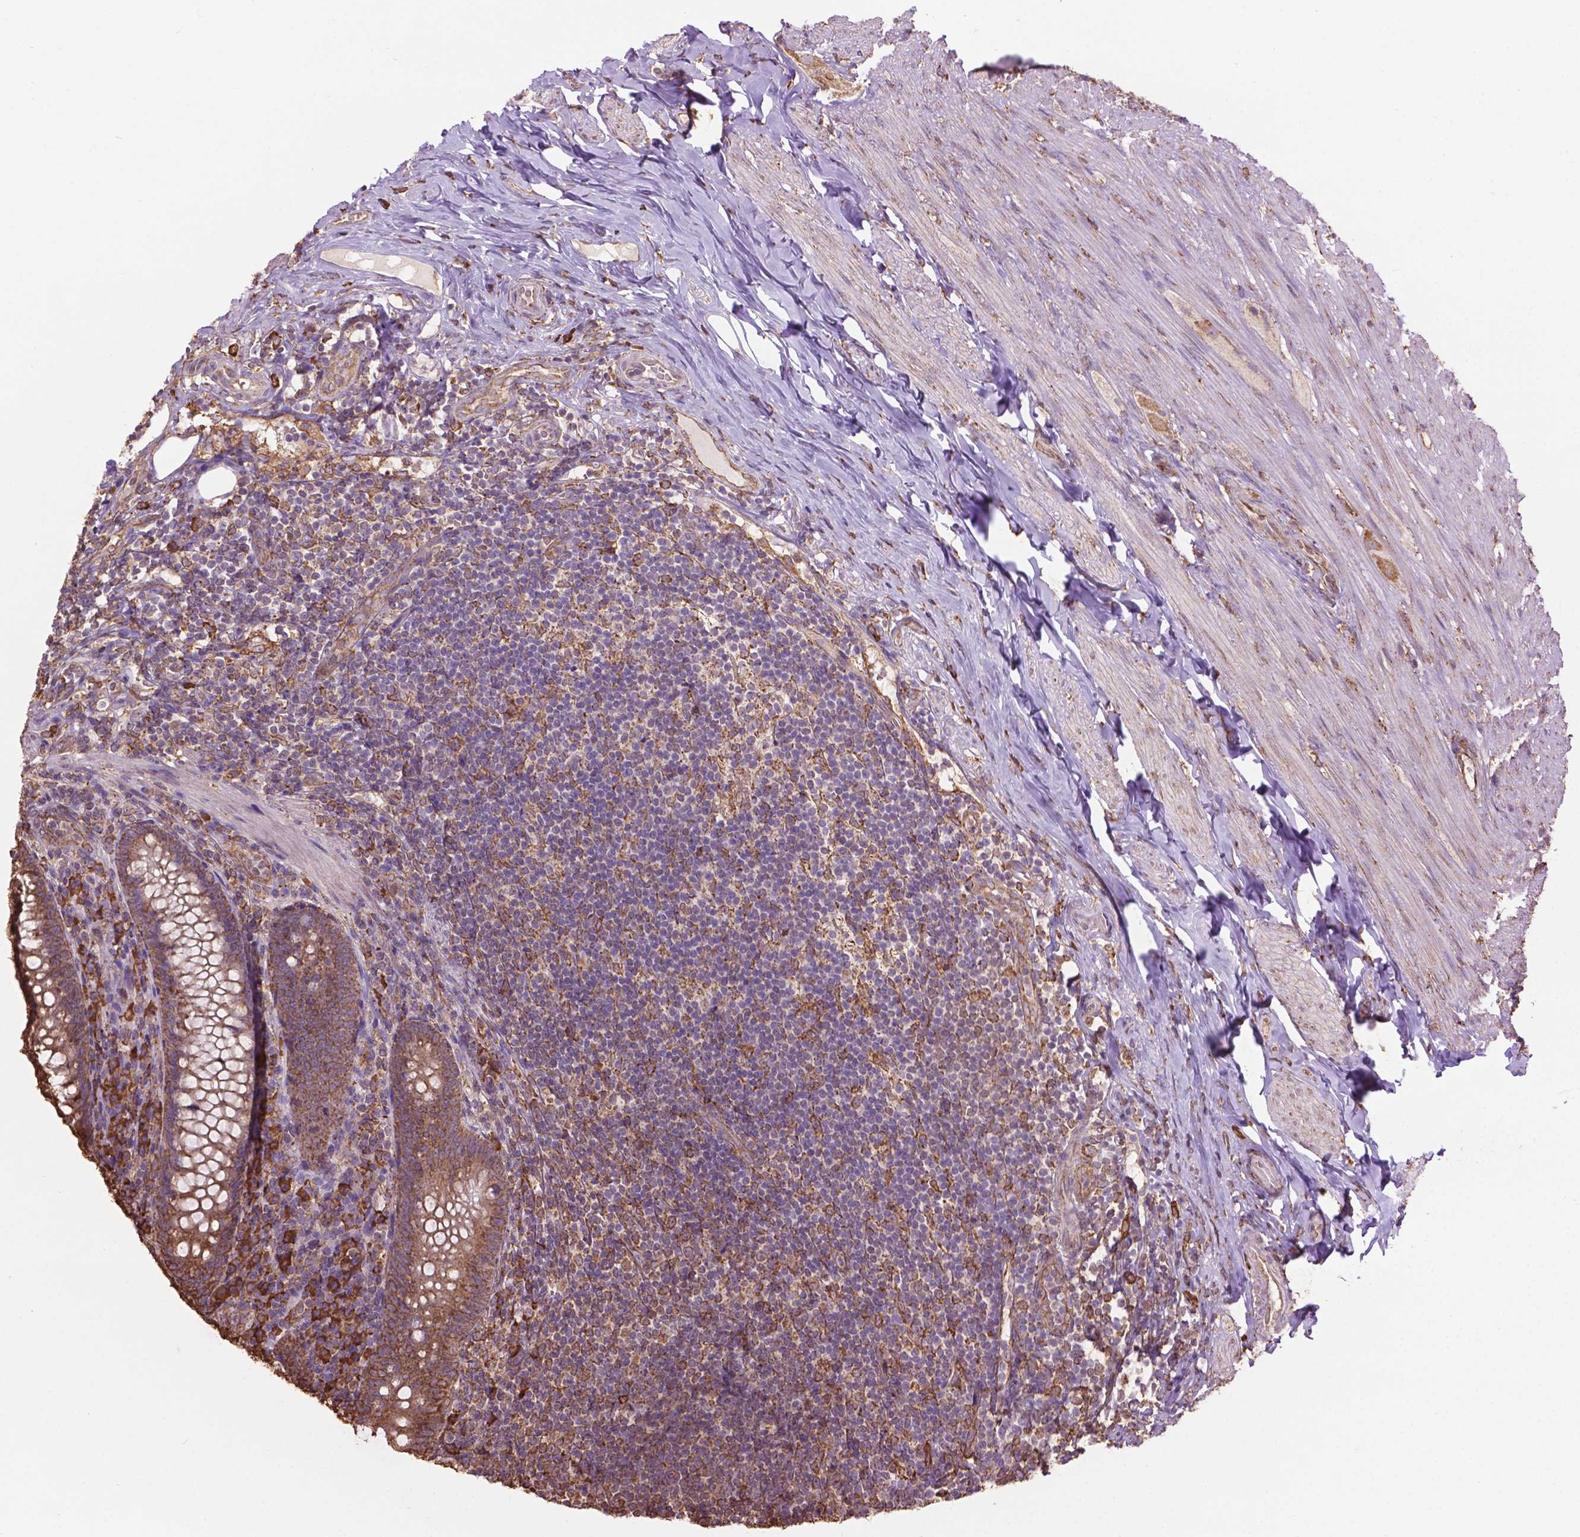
{"staining": {"intensity": "moderate", "quantity": ">75%", "location": "cytoplasmic/membranous"}, "tissue": "appendix", "cell_type": "Glandular cells", "image_type": "normal", "snomed": [{"axis": "morphology", "description": "Normal tissue, NOS"}, {"axis": "topography", "description": "Appendix"}], "caption": "Immunohistochemistry image of benign appendix: human appendix stained using immunohistochemistry reveals medium levels of moderate protein expression localized specifically in the cytoplasmic/membranous of glandular cells, appearing as a cytoplasmic/membranous brown color.", "gene": "PPP2R5E", "patient": {"sex": "male", "age": 47}}